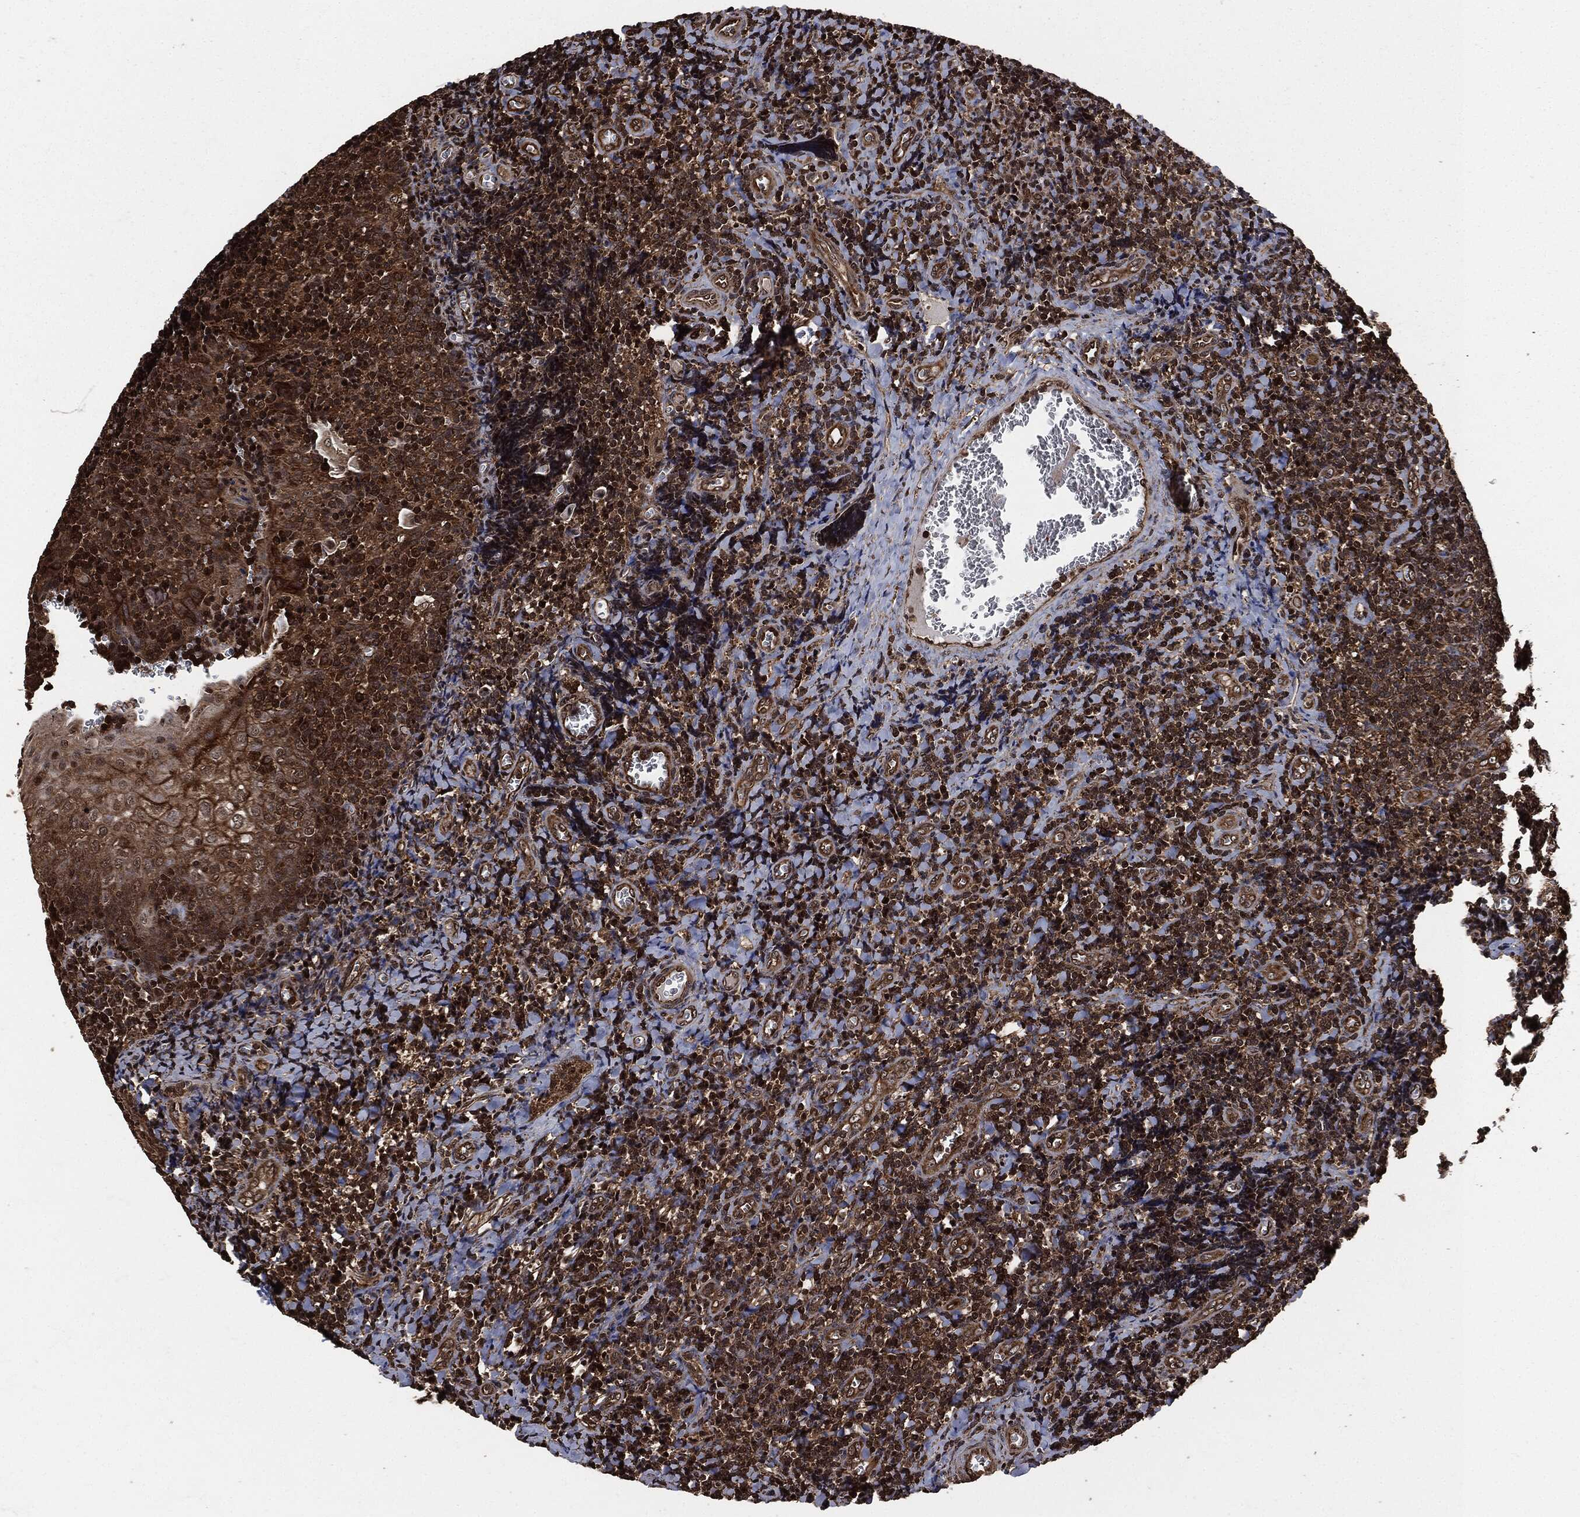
{"staining": {"intensity": "strong", "quantity": ">75%", "location": "cytoplasmic/membranous"}, "tissue": "tonsil", "cell_type": "Germinal center cells", "image_type": "normal", "snomed": [{"axis": "morphology", "description": "Normal tissue, NOS"}, {"axis": "morphology", "description": "Inflammation, NOS"}, {"axis": "topography", "description": "Tonsil"}], "caption": "About >75% of germinal center cells in normal human tonsil display strong cytoplasmic/membranous protein positivity as visualized by brown immunohistochemical staining.", "gene": "HRAS", "patient": {"sex": "female", "age": 31}}